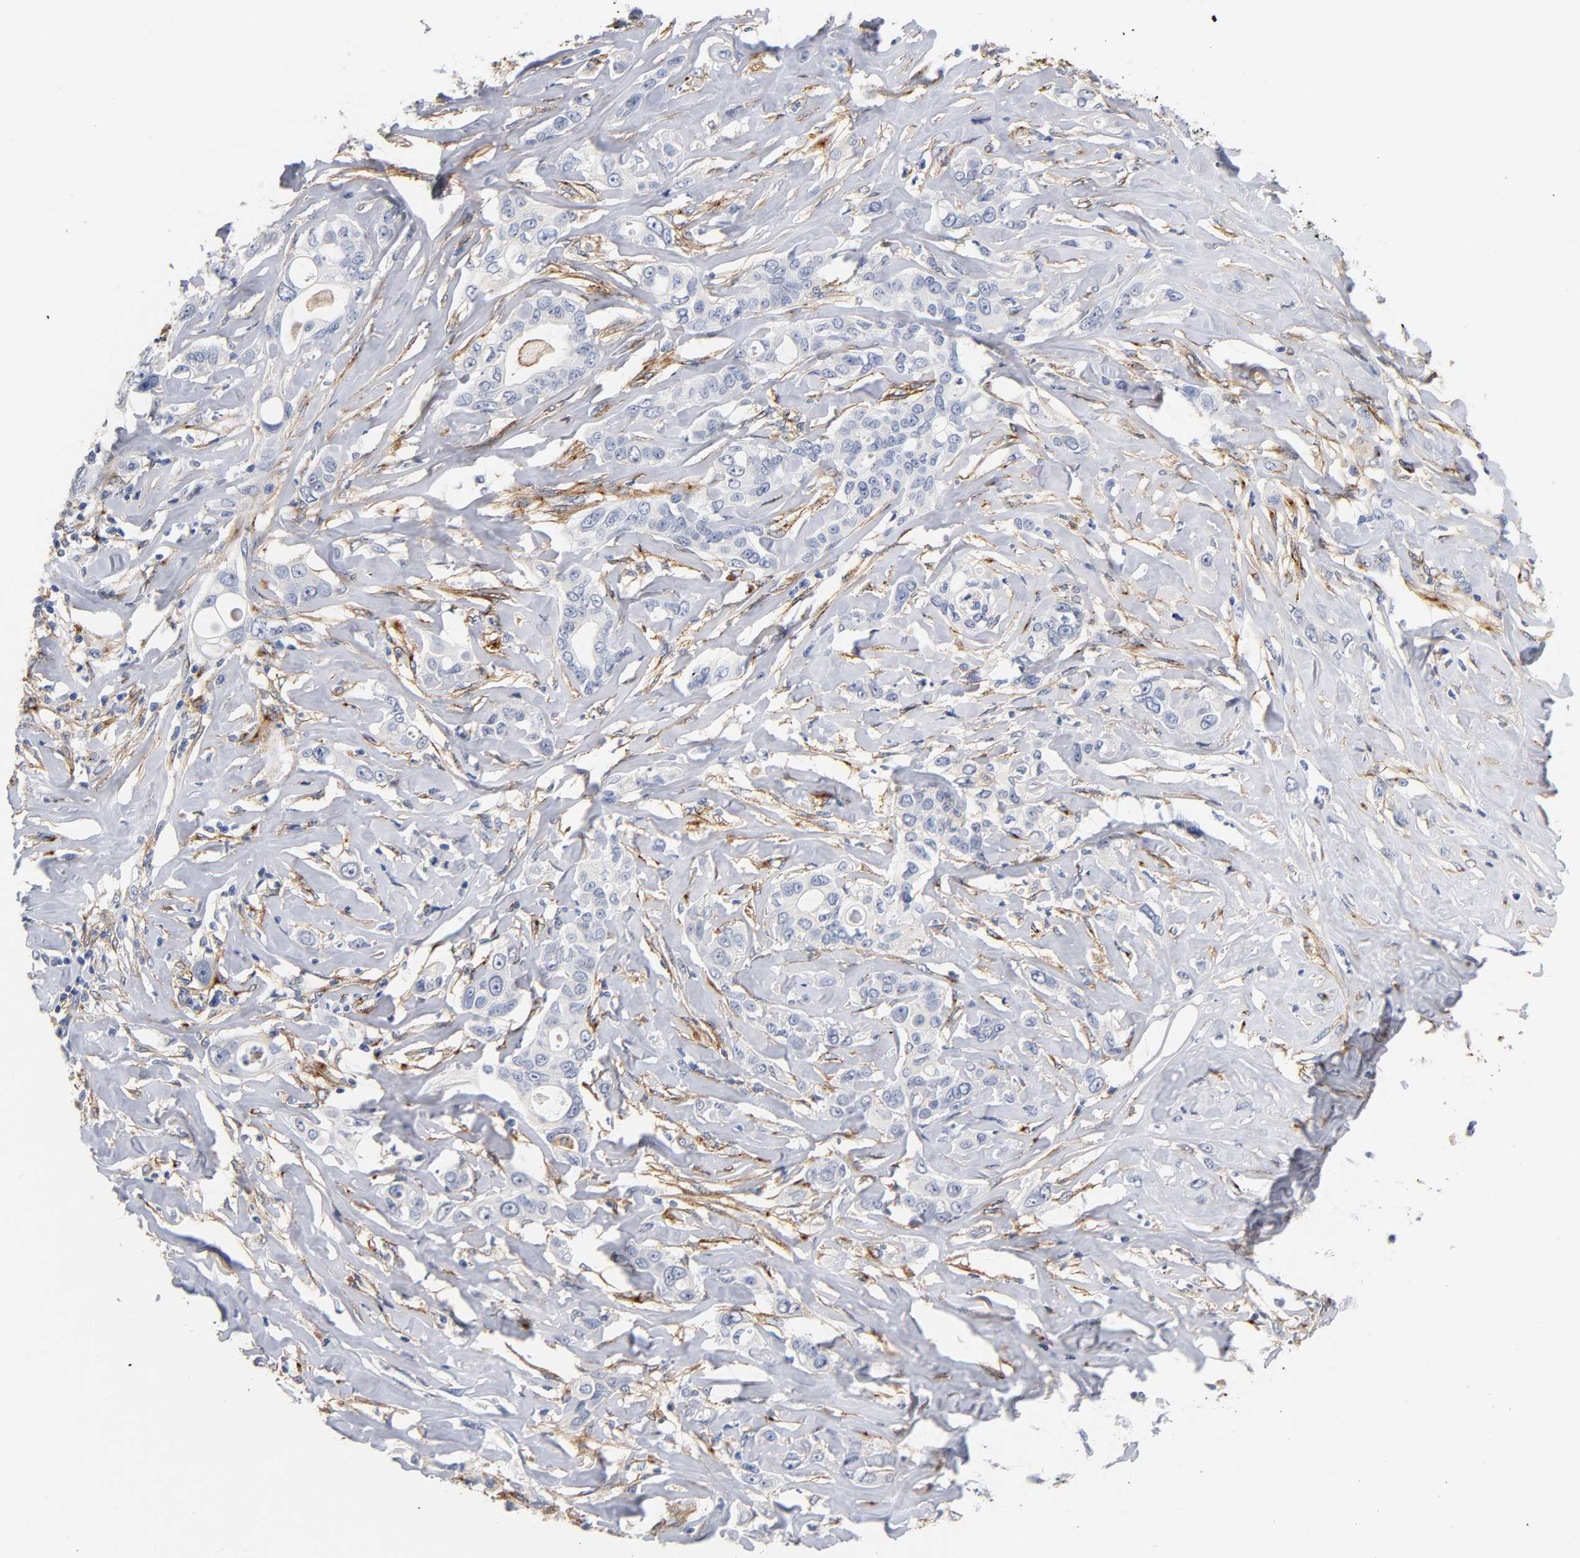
{"staining": {"intensity": "negative", "quantity": "none", "location": "none"}, "tissue": "liver cancer", "cell_type": "Tumor cells", "image_type": "cancer", "snomed": [{"axis": "morphology", "description": "Cholangiocarcinoma"}, {"axis": "topography", "description": "Liver"}], "caption": "Cholangiocarcinoma (liver) was stained to show a protein in brown. There is no significant expression in tumor cells.", "gene": "LRP1", "patient": {"sex": "female", "age": 67}}